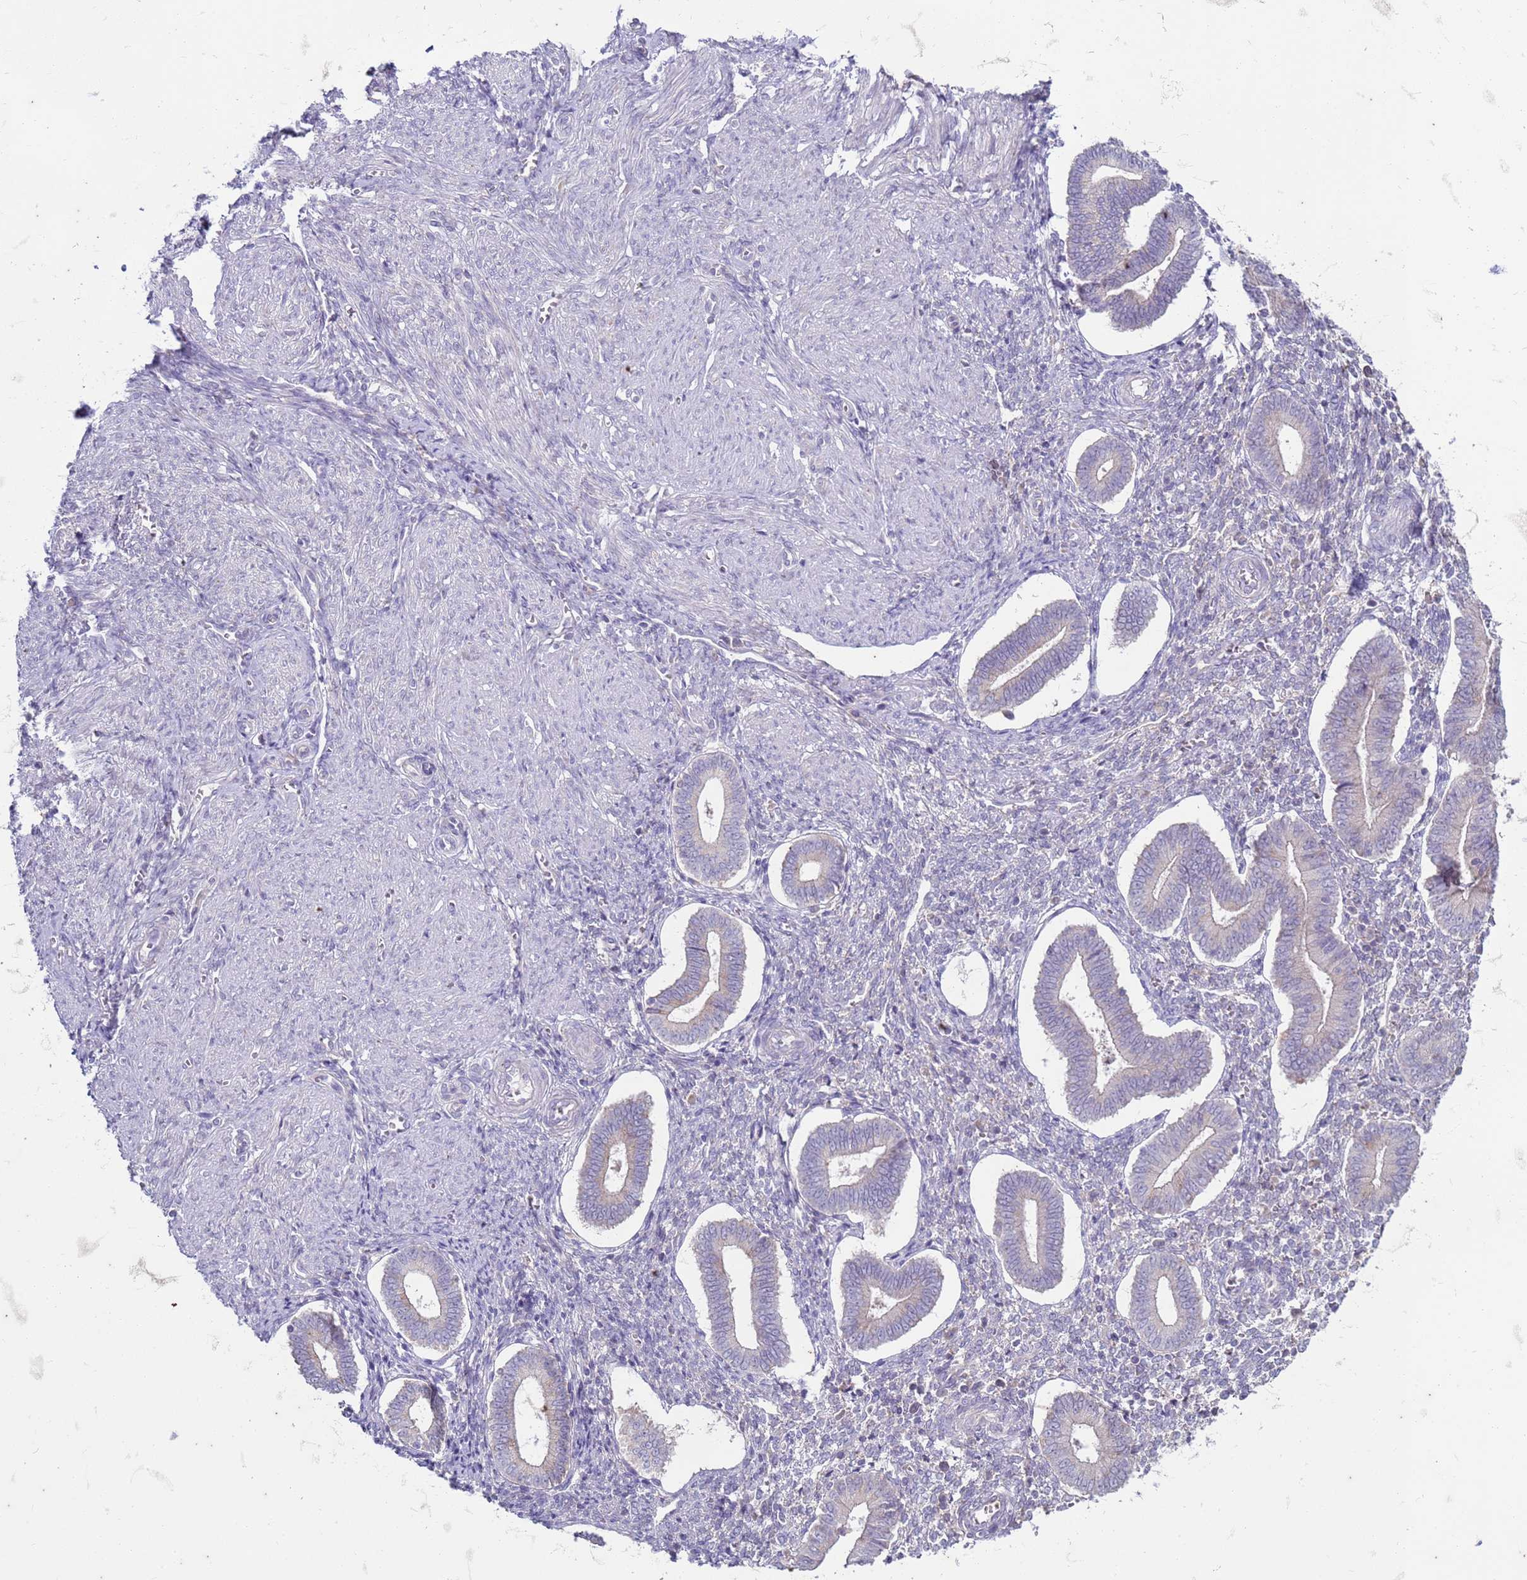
{"staining": {"intensity": "negative", "quantity": "none", "location": "none"}, "tissue": "endometrium", "cell_type": "Cells in endometrial stroma", "image_type": "normal", "snomed": [{"axis": "morphology", "description": "Normal tissue, NOS"}, {"axis": "topography", "description": "Endometrium"}], "caption": "Histopathology image shows no significant protein expression in cells in endometrial stroma of benign endometrium.", "gene": "SUCO", "patient": {"sex": "female", "age": 44}}